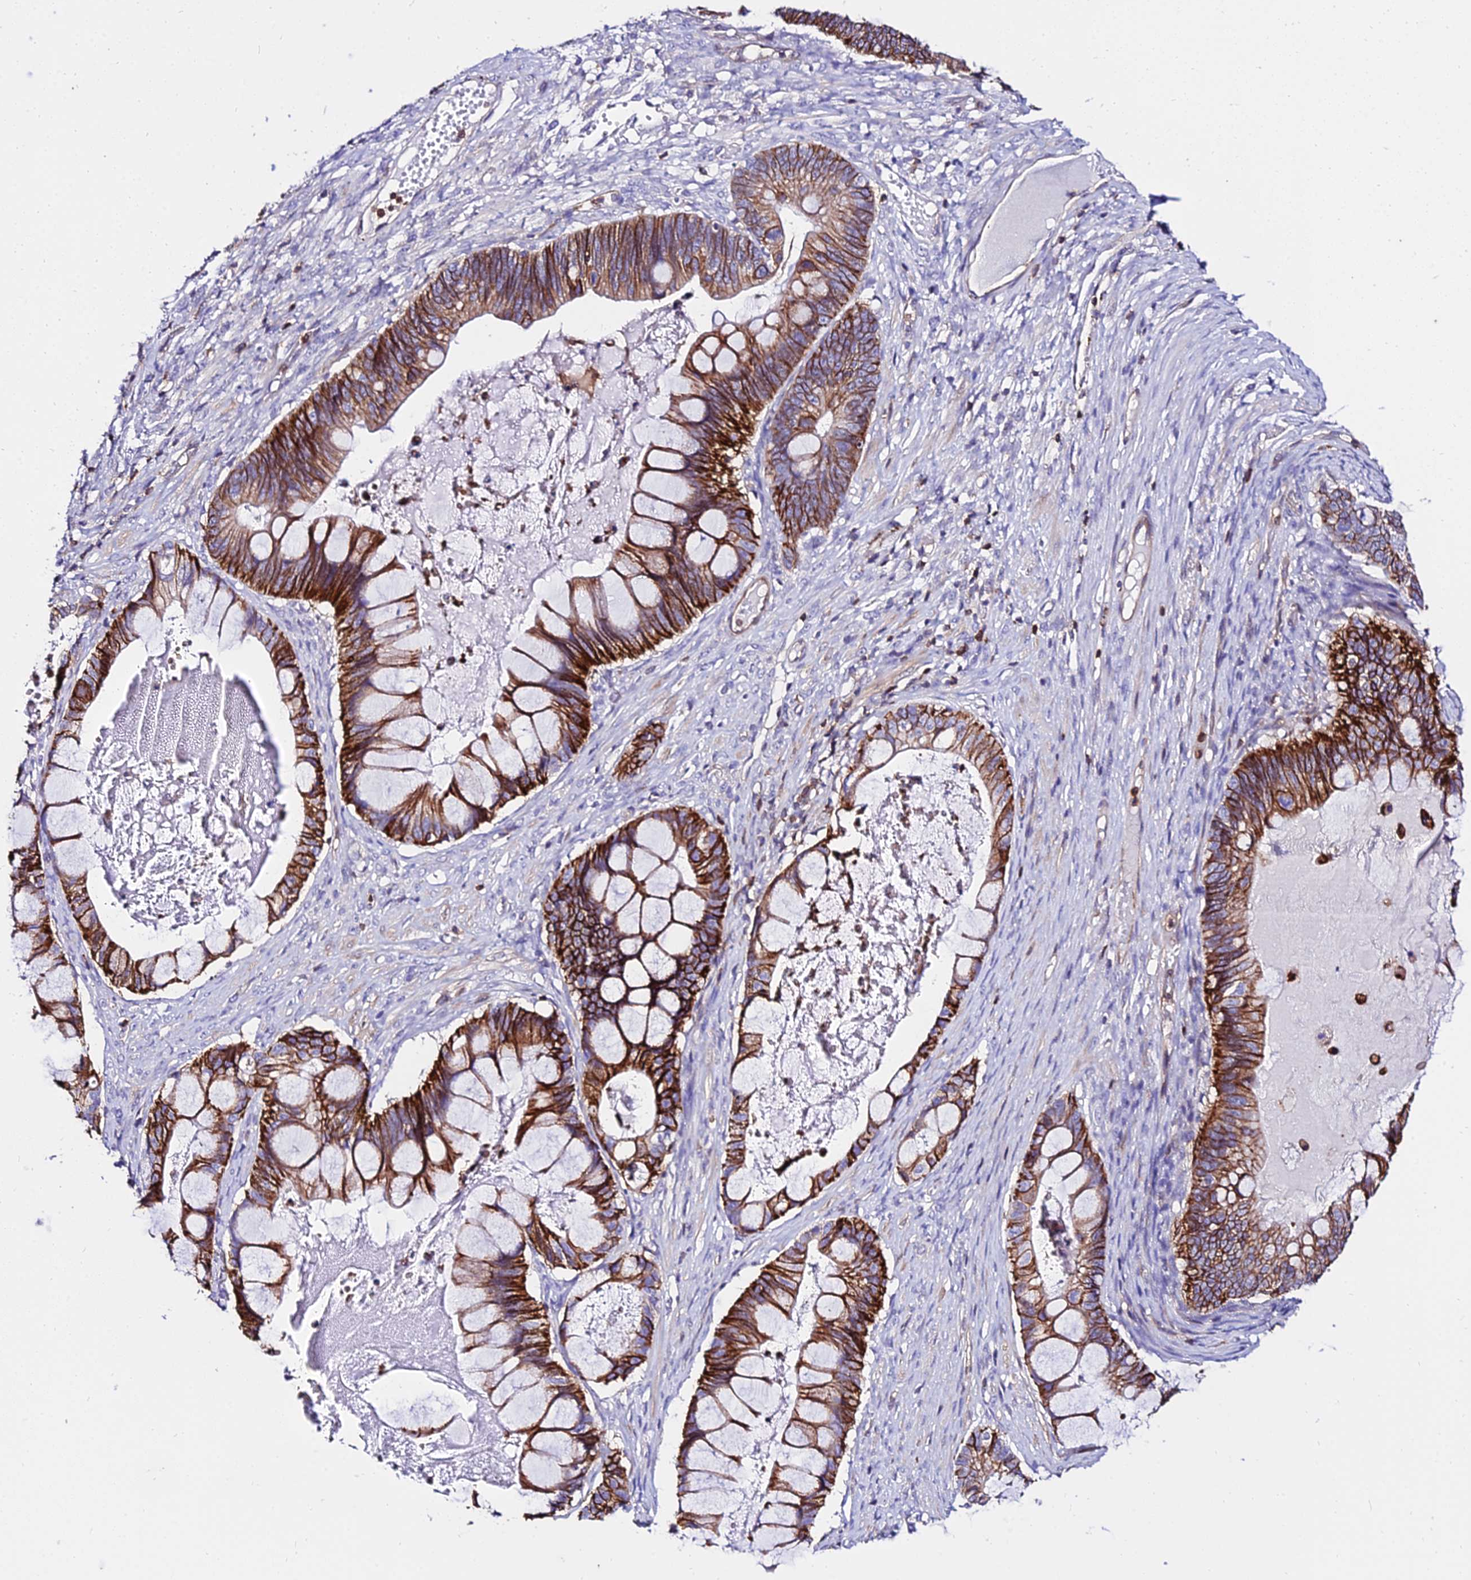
{"staining": {"intensity": "strong", "quantity": "25%-75%", "location": "cytoplasmic/membranous"}, "tissue": "ovarian cancer", "cell_type": "Tumor cells", "image_type": "cancer", "snomed": [{"axis": "morphology", "description": "Cystadenocarcinoma, mucinous, NOS"}, {"axis": "topography", "description": "Ovary"}], "caption": "A brown stain highlights strong cytoplasmic/membranous staining of a protein in ovarian cancer (mucinous cystadenocarcinoma) tumor cells. (DAB = brown stain, brightfield microscopy at high magnification).", "gene": "CSRP1", "patient": {"sex": "female", "age": 61}}